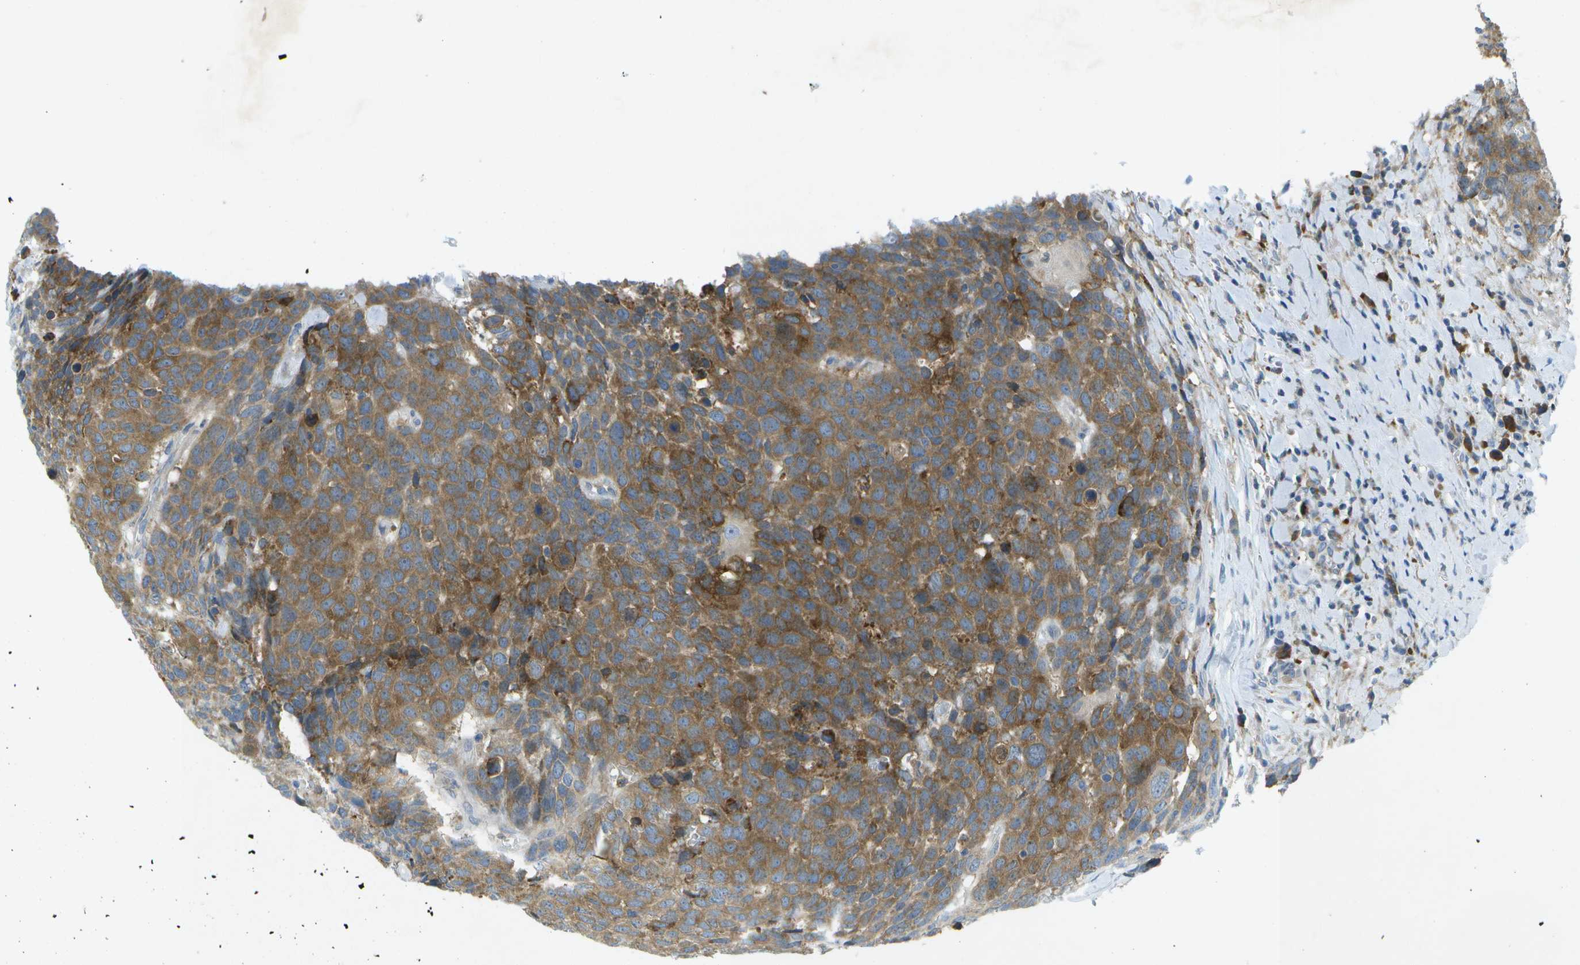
{"staining": {"intensity": "moderate", "quantity": ">75%", "location": "cytoplasmic/membranous"}, "tissue": "head and neck cancer", "cell_type": "Tumor cells", "image_type": "cancer", "snomed": [{"axis": "morphology", "description": "Squamous cell carcinoma, NOS"}, {"axis": "topography", "description": "Head-Neck"}], "caption": "This photomicrograph reveals squamous cell carcinoma (head and neck) stained with IHC to label a protein in brown. The cytoplasmic/membranous of tumor cells show moderate positivity for the protein. Nuclei are counter-stained blue.", "gene": "WNK2", "patient": {"sex": "male", "age": 66}}